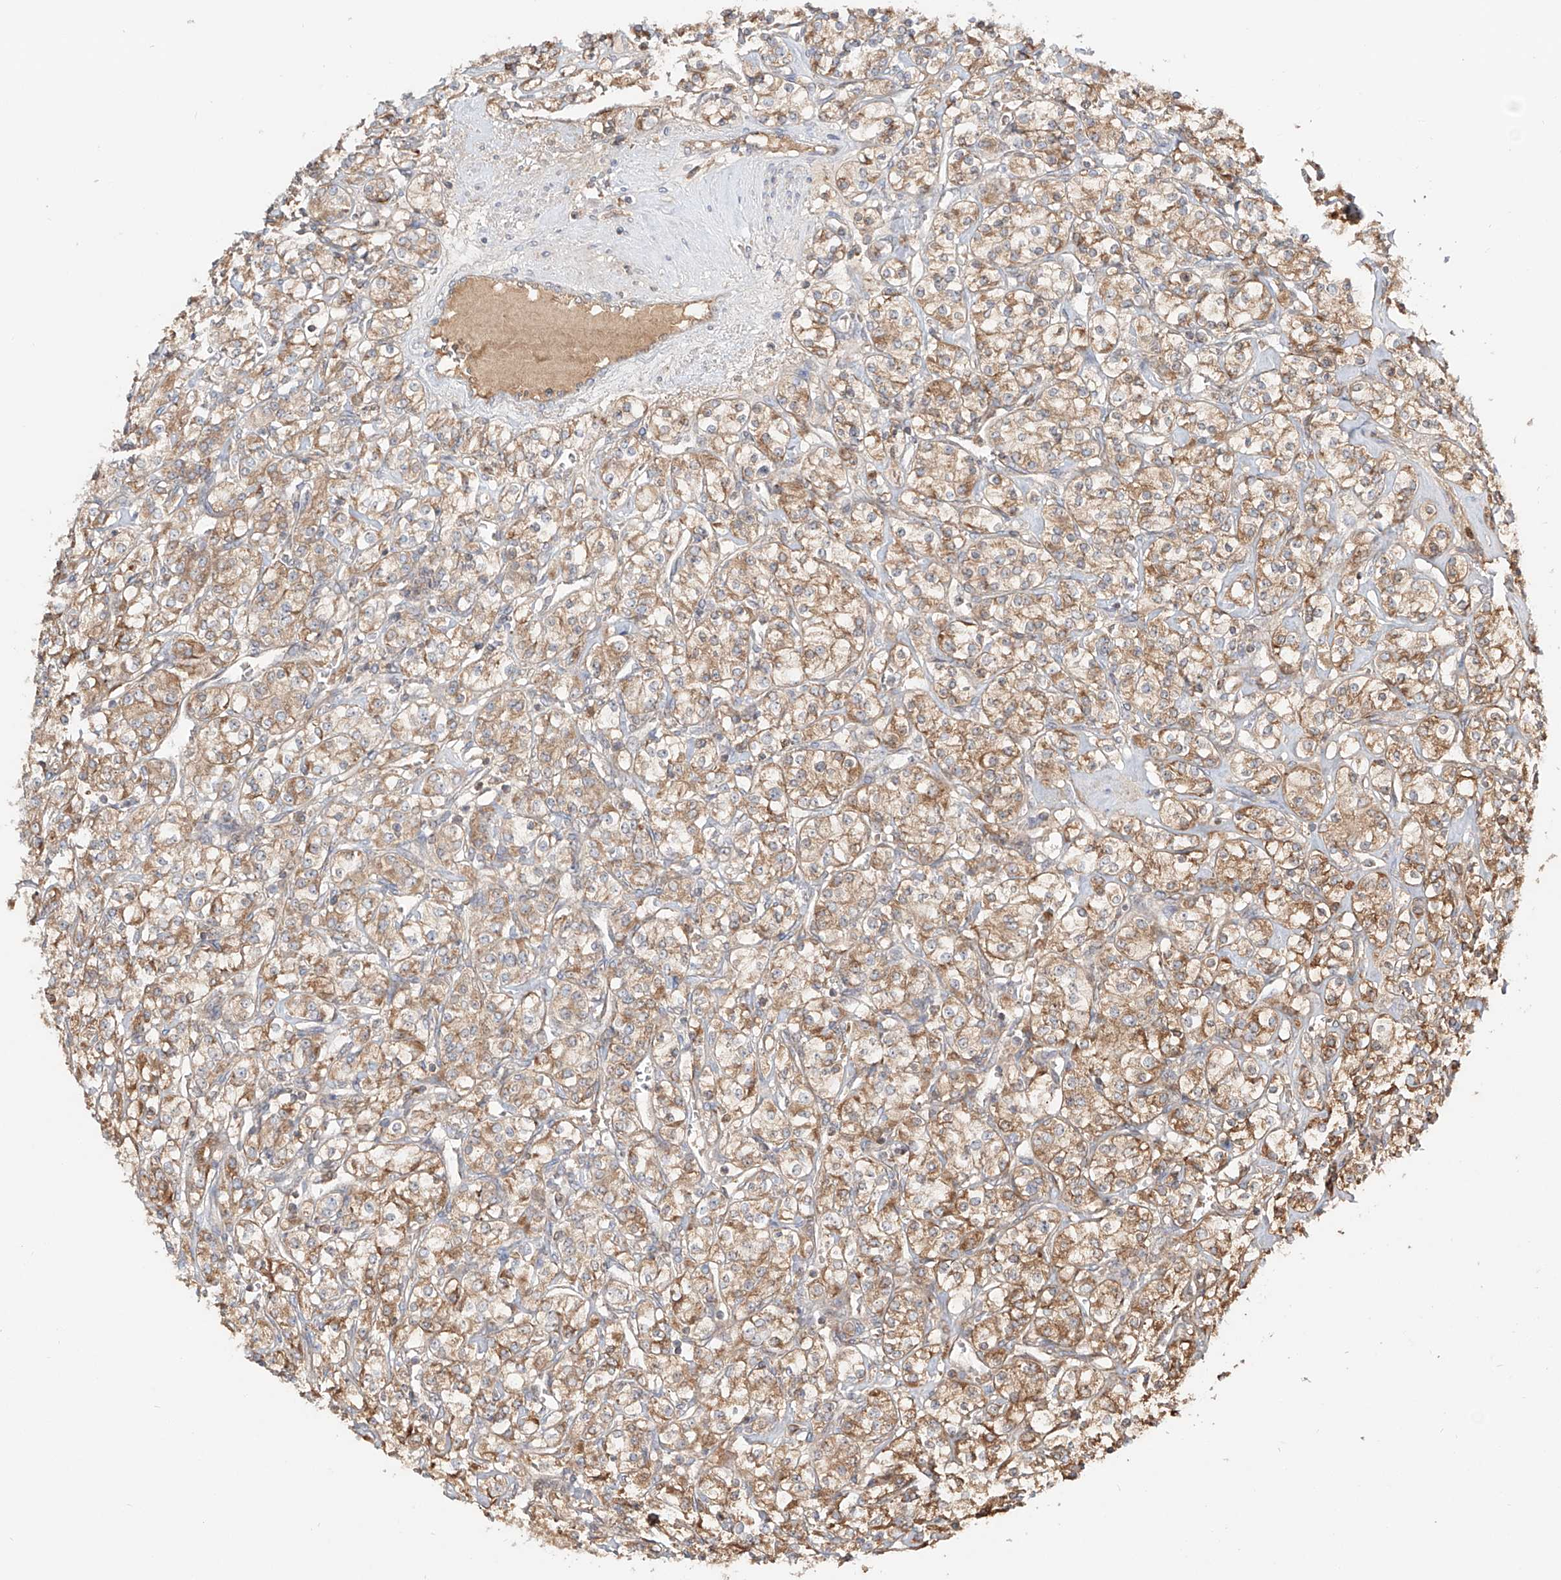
{"staining": {"intensity": "moderate", "quantity": ">75%", "location": "cytoplasmic/membranous"}, "tissue": "renal cancer", "cell_type": "Tumor cells", "image_type": "cancer", "snomed": [{"axis": "morphology", "description": "Adenocarcinoma, NOS"}, {"axis": "topography", "description": "Kidney"}], "caption": "Adenocarcinoma (renal) tissue demonstrates moderate cytoplasmic/membranous staining in approximately >75% of tumor cells", "gene": "ERO1A", "patient": {"sex": "male", "age": 77}}